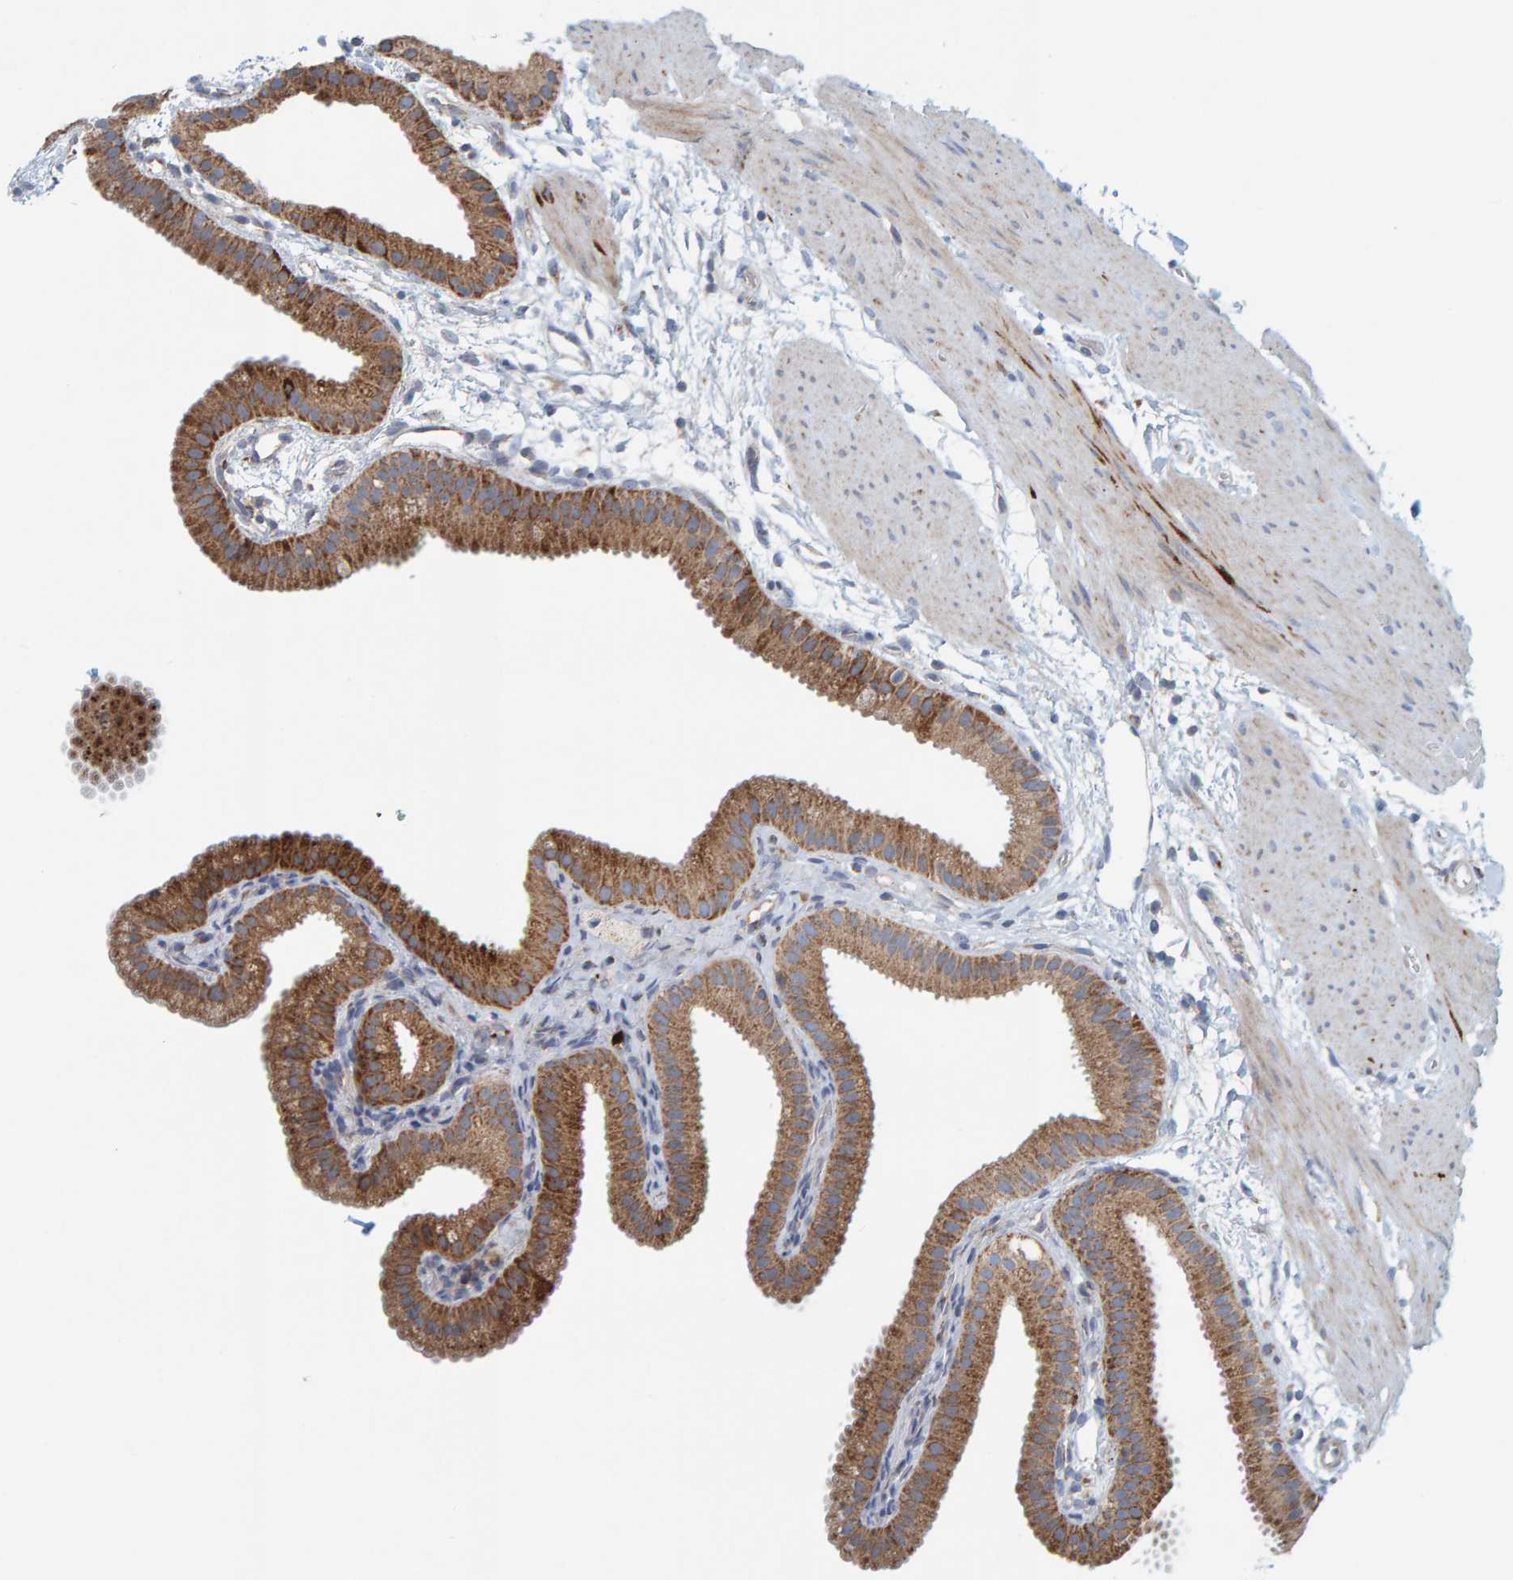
{"staining": {"intensity": "moderate", "quantity": ">75%", "location": "cytoplasmic/membranous"}, "tissue": "gallbladder", "cell_type": "Glandular cells", "image_type": "normal", "snomed": [{"axis": "morphology", "description": "Normal tissue, NOS"}, {"axis": "topography", "description": "Gallbladder"}], "caption": "This micrograph displays IHC staining of unremarkable gallbladder, with medium moderate cytoplasmic/membranous staining in approximately >75% of glandular cells.", "gene": "B9D1", "patient": {"sex": "female", "age": 64}}